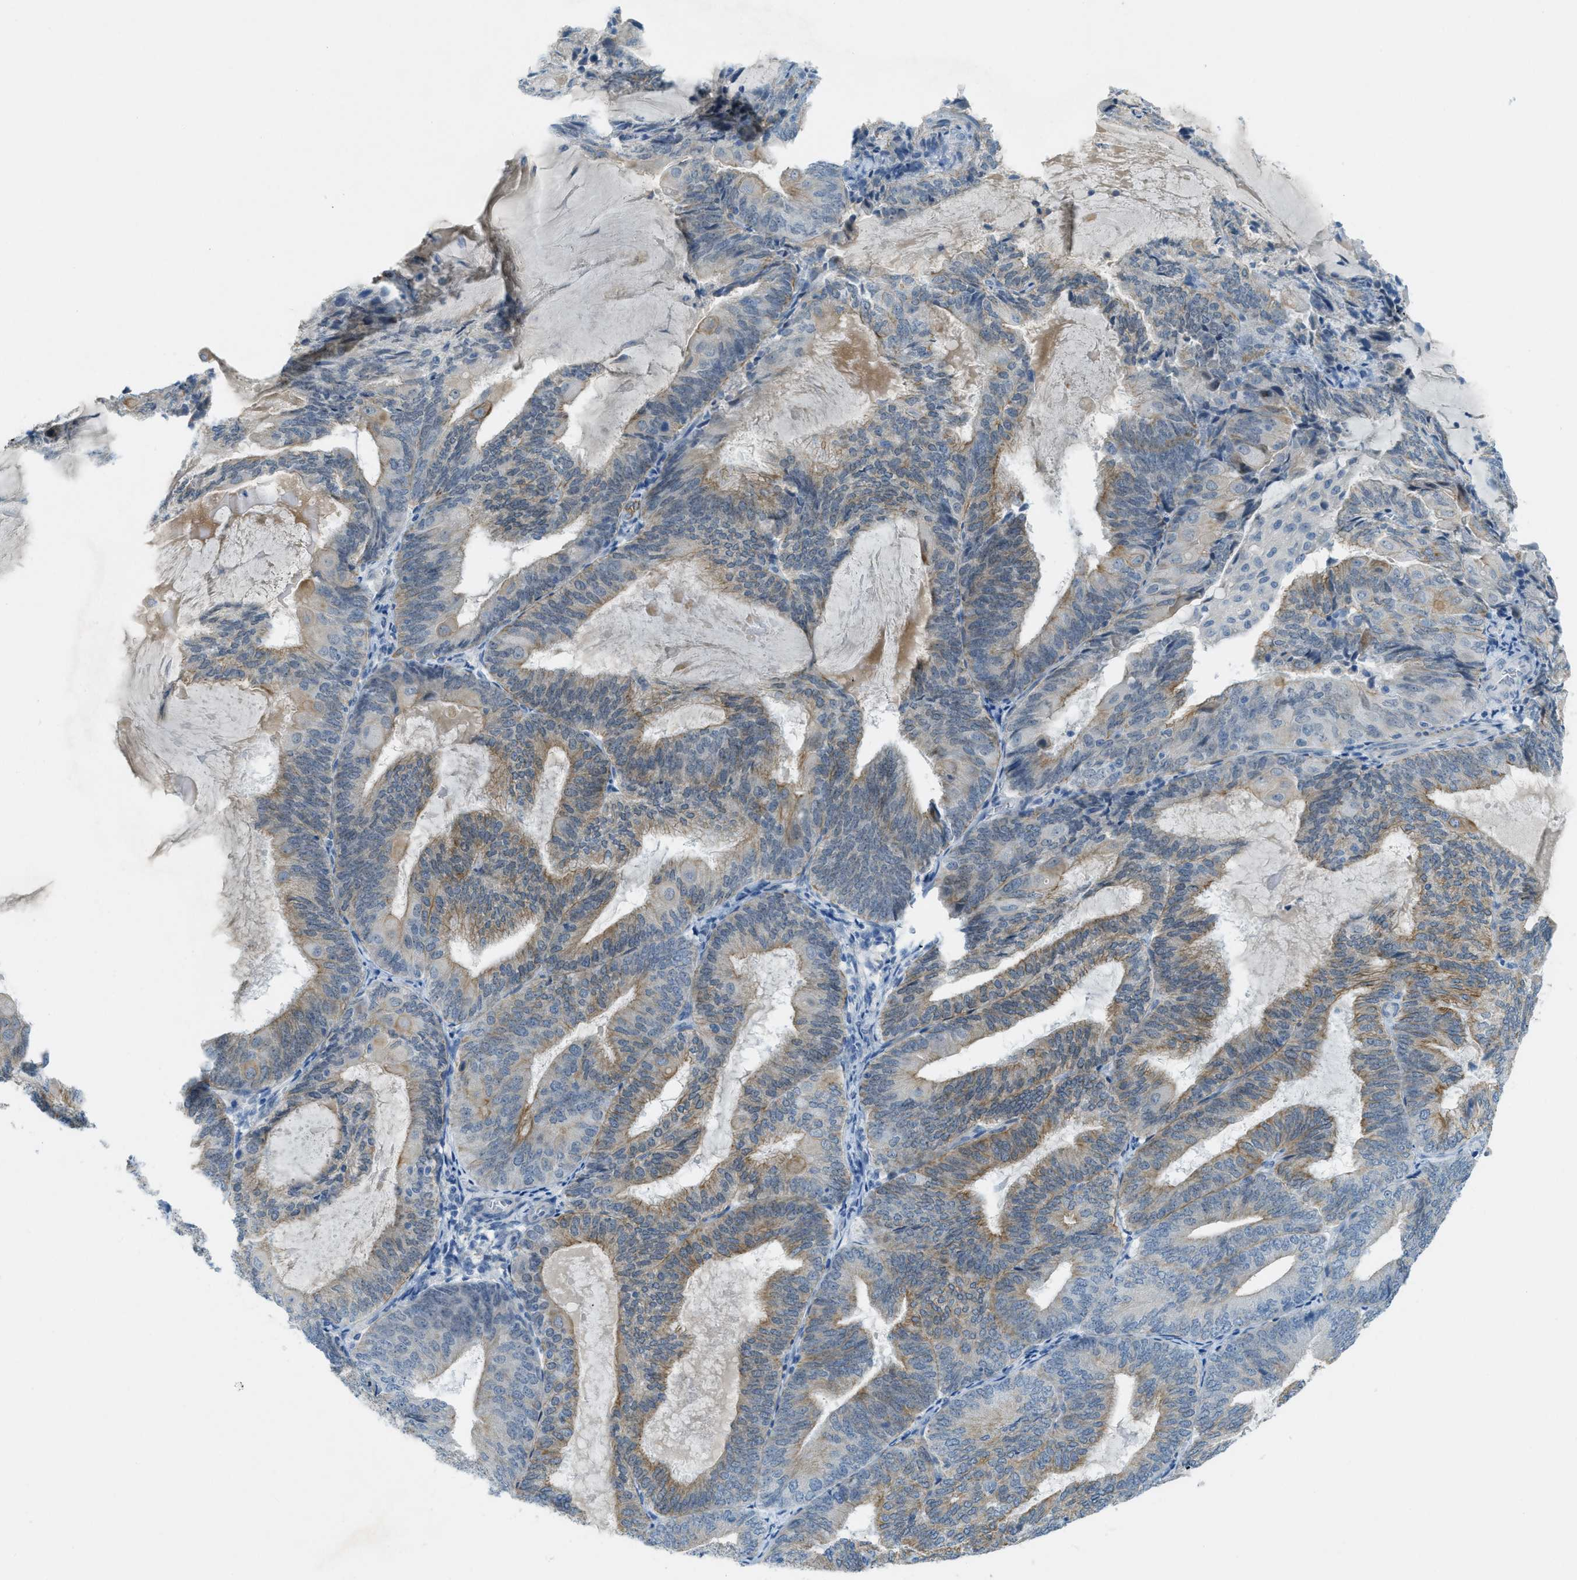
{"staining": {"intensity": "weak", "quantity": "25%-75%", "location": "cytoplasmic/membranous"}, "tissue": "endometrial cancer", "cell_type": "Tumor cells", "image_type": "cancer", "snomed": [{"axis": "morphology", "description": "Adenocarcinoma, NOS"}, {"axis": "topography", "description": "Endometrium"}], "caption": "Brown immunohistochemical staining in endometrial cancer (adenocarcinoma) demonstrates weak cytoplasmic/membranous expression in about 25%-75% of tumor cells. The protein is shown in brown color, while the nuclei are stained blue.", "gene": "KLHL8", "patient": {"sex": "female", "age": 81}}